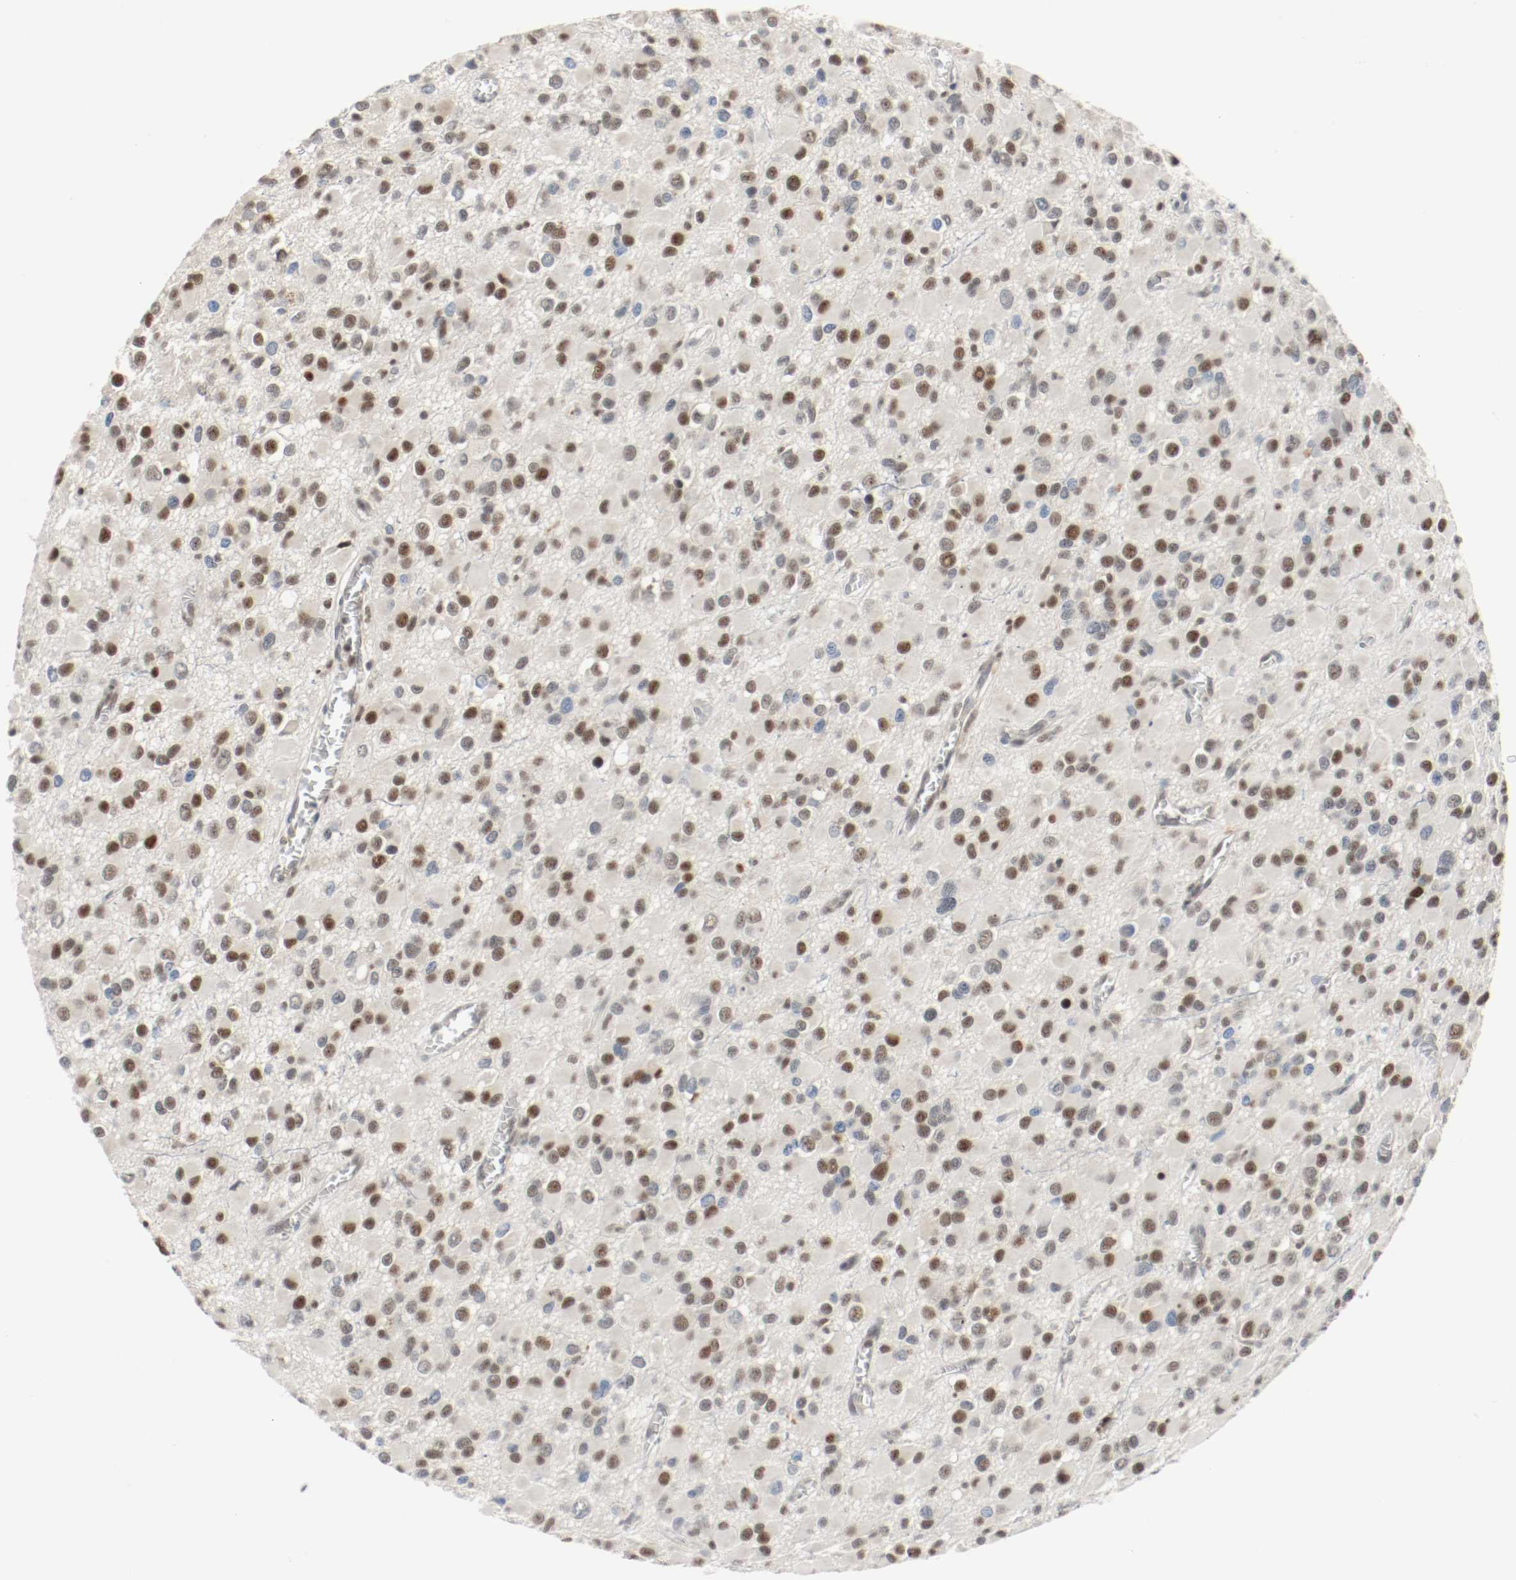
{"staining": {"intensity": "moderate", "quantity": "25%-75%", "location": "nuclear"}, "tissue": "glioma", "cell_type": "Tumor cells", "image_type": "cancer", "snomed": [{"axis": "morphology", "description": "Glioma, malignant, Low grade"}, {"axis": "topography", "description": "Brain"}], "caption": "Human glioma stained with a protein marker reveals moderate staining in tumor cells.", "gene": "ASH1L", "patient": {"sex": "male", "age": 42}}